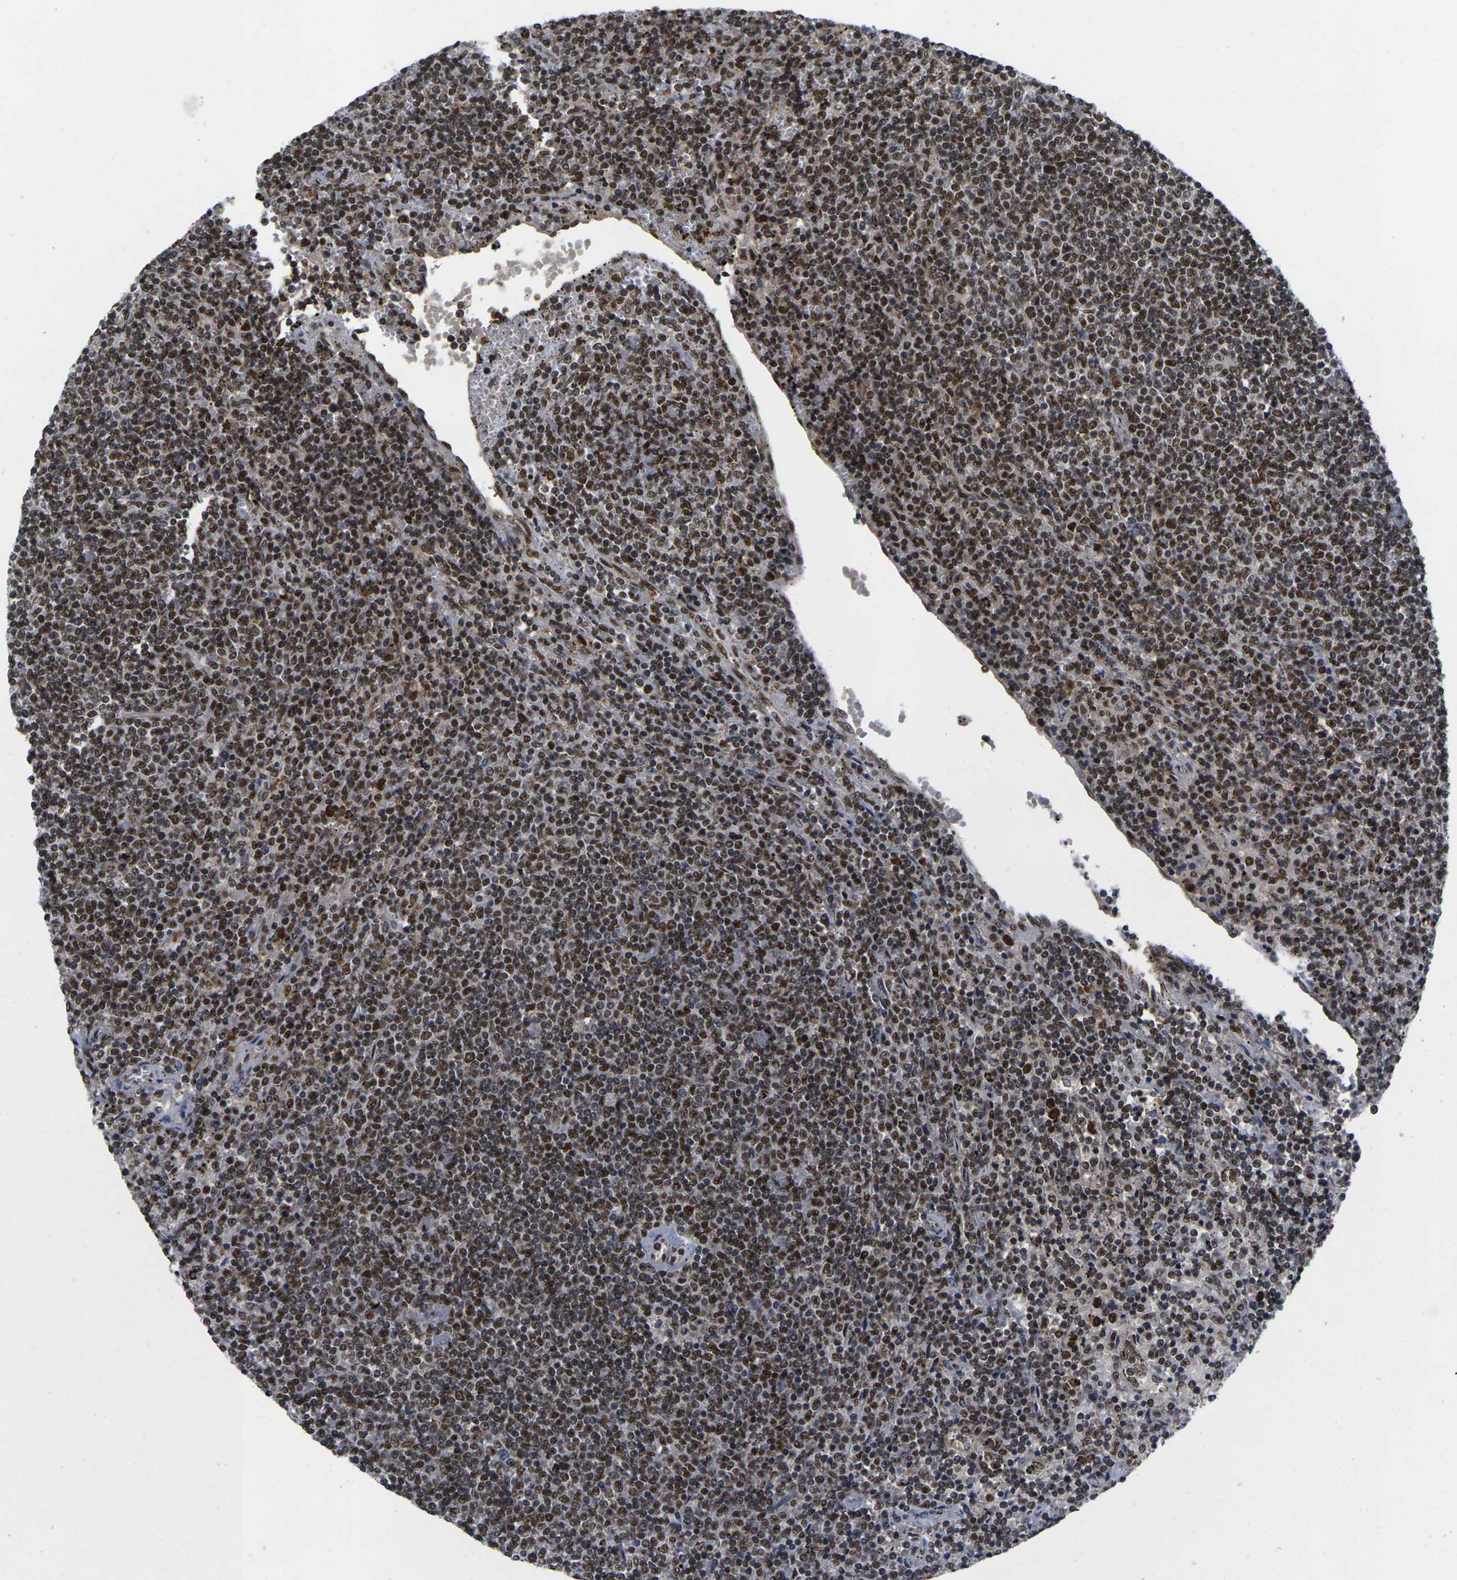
{"staining": {"intensity": "strong", "quantity": "25%-75%", "location": "nuclear"}, "tissue": "lymphoma", "cell_type": "Tumor cells", "image_type": "cancer", "snomed": [{"axis": "morphology", "description": "Malignant lymphoma, non-Hodgkin's type, Low grade"}, {"axis": "topography", "description": "Spleen"}], "caption": "Immunohistochemical staining of lymphoma displays high levels of strong nuclear protein positivity in approximately 25%-75% of tumor cells.", "gene": "GTF2E1", "patient": {"sex": "female", "age": 50}}